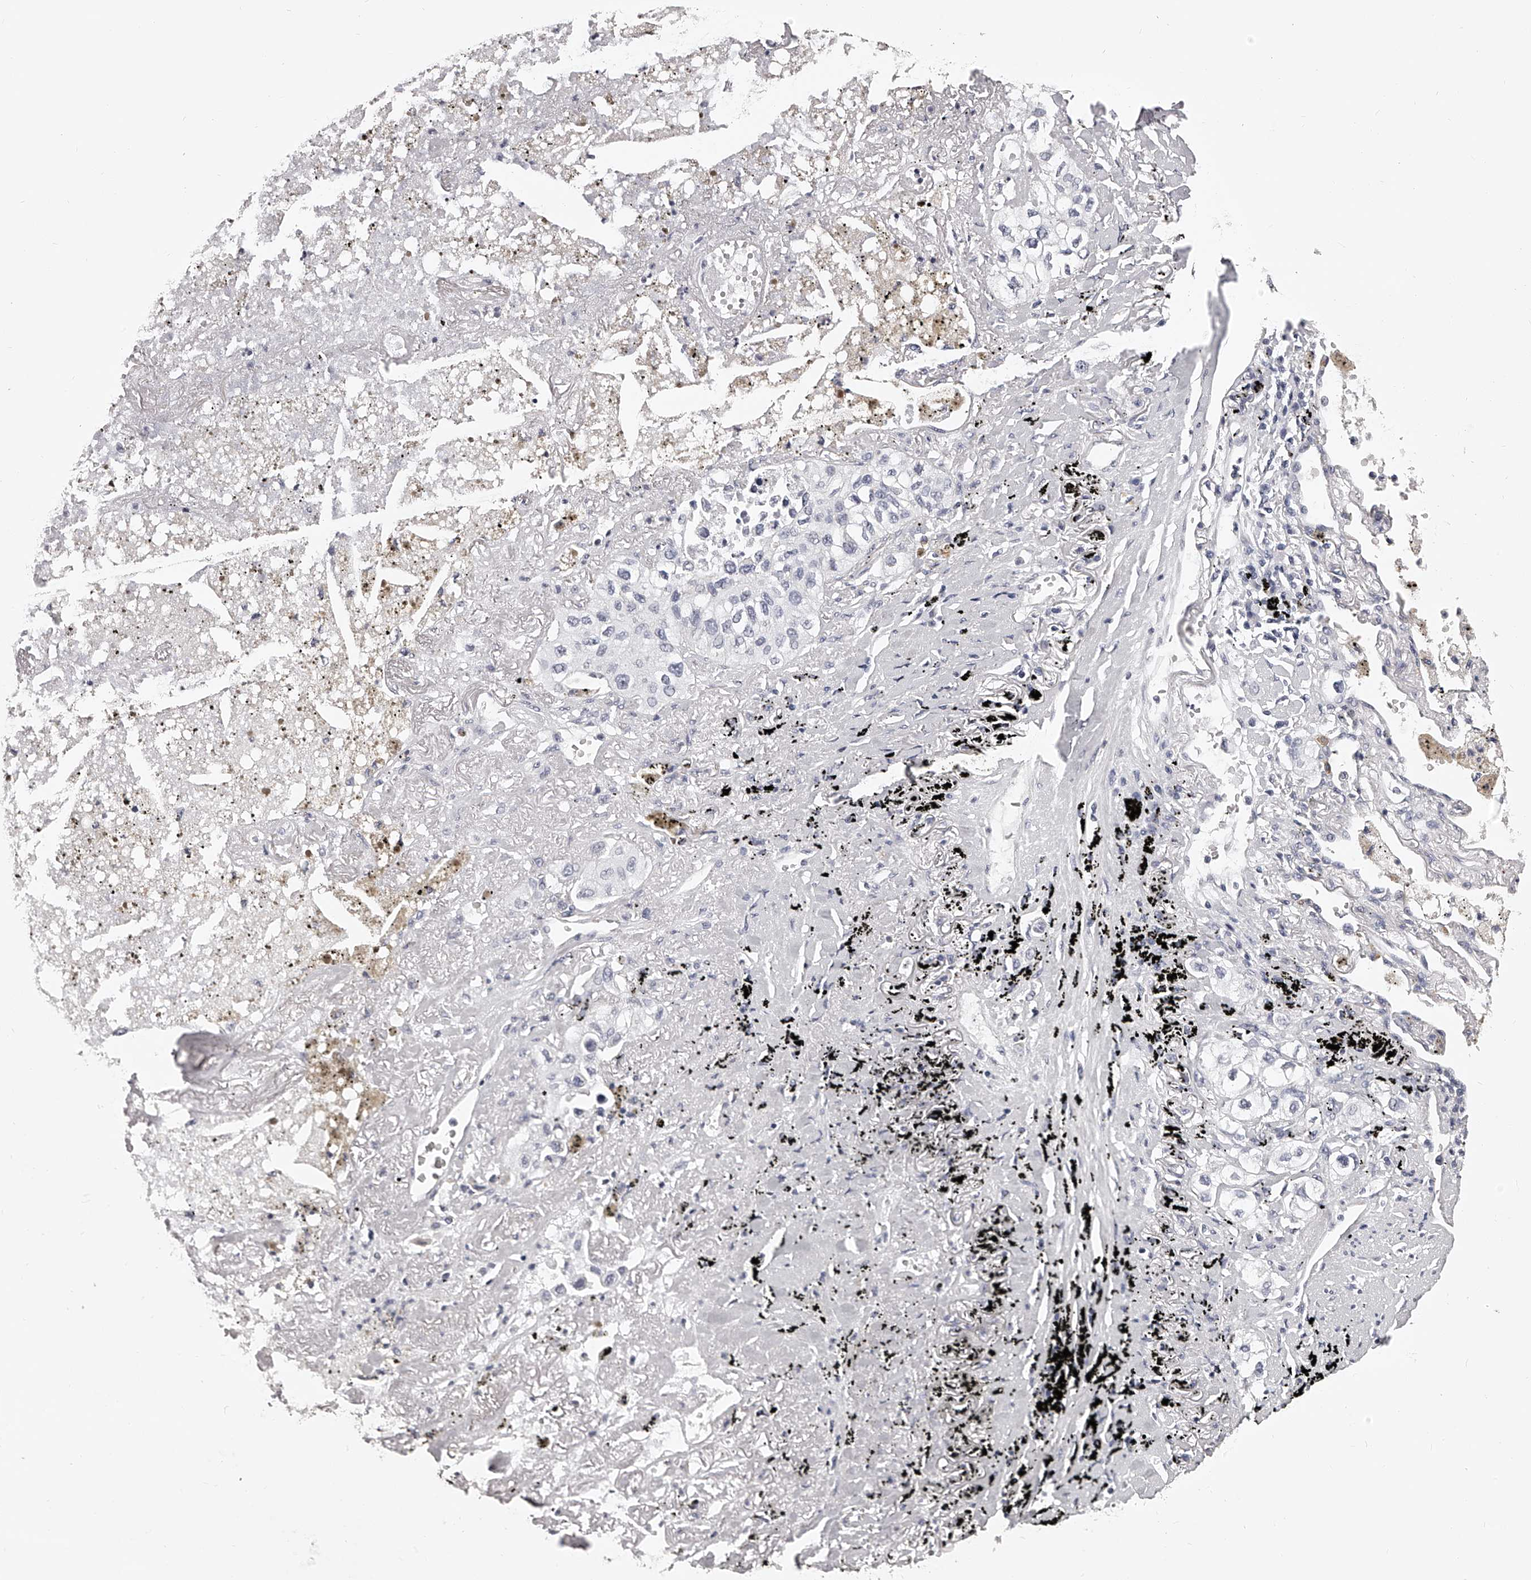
{"staining": {"intensity": "negative", "quantity": "none", "location": "none"}, "tissue": "lung cancer", "cell_type": "Tumor cells", "image_type": "cancer", "snomed": [{"axis": "morphology", "description": "Adenocarcinoma, NOS"}, {"axis": "topography", "description": "Lung"}], "caption": "This is an immunohistochemistry (IHC) histopathology image of human lung cancer (adenocarcinoma). There is no expression in tumor cells.", "gene": "DMRT1", "patient": {"sex": "male", "age": 63}}